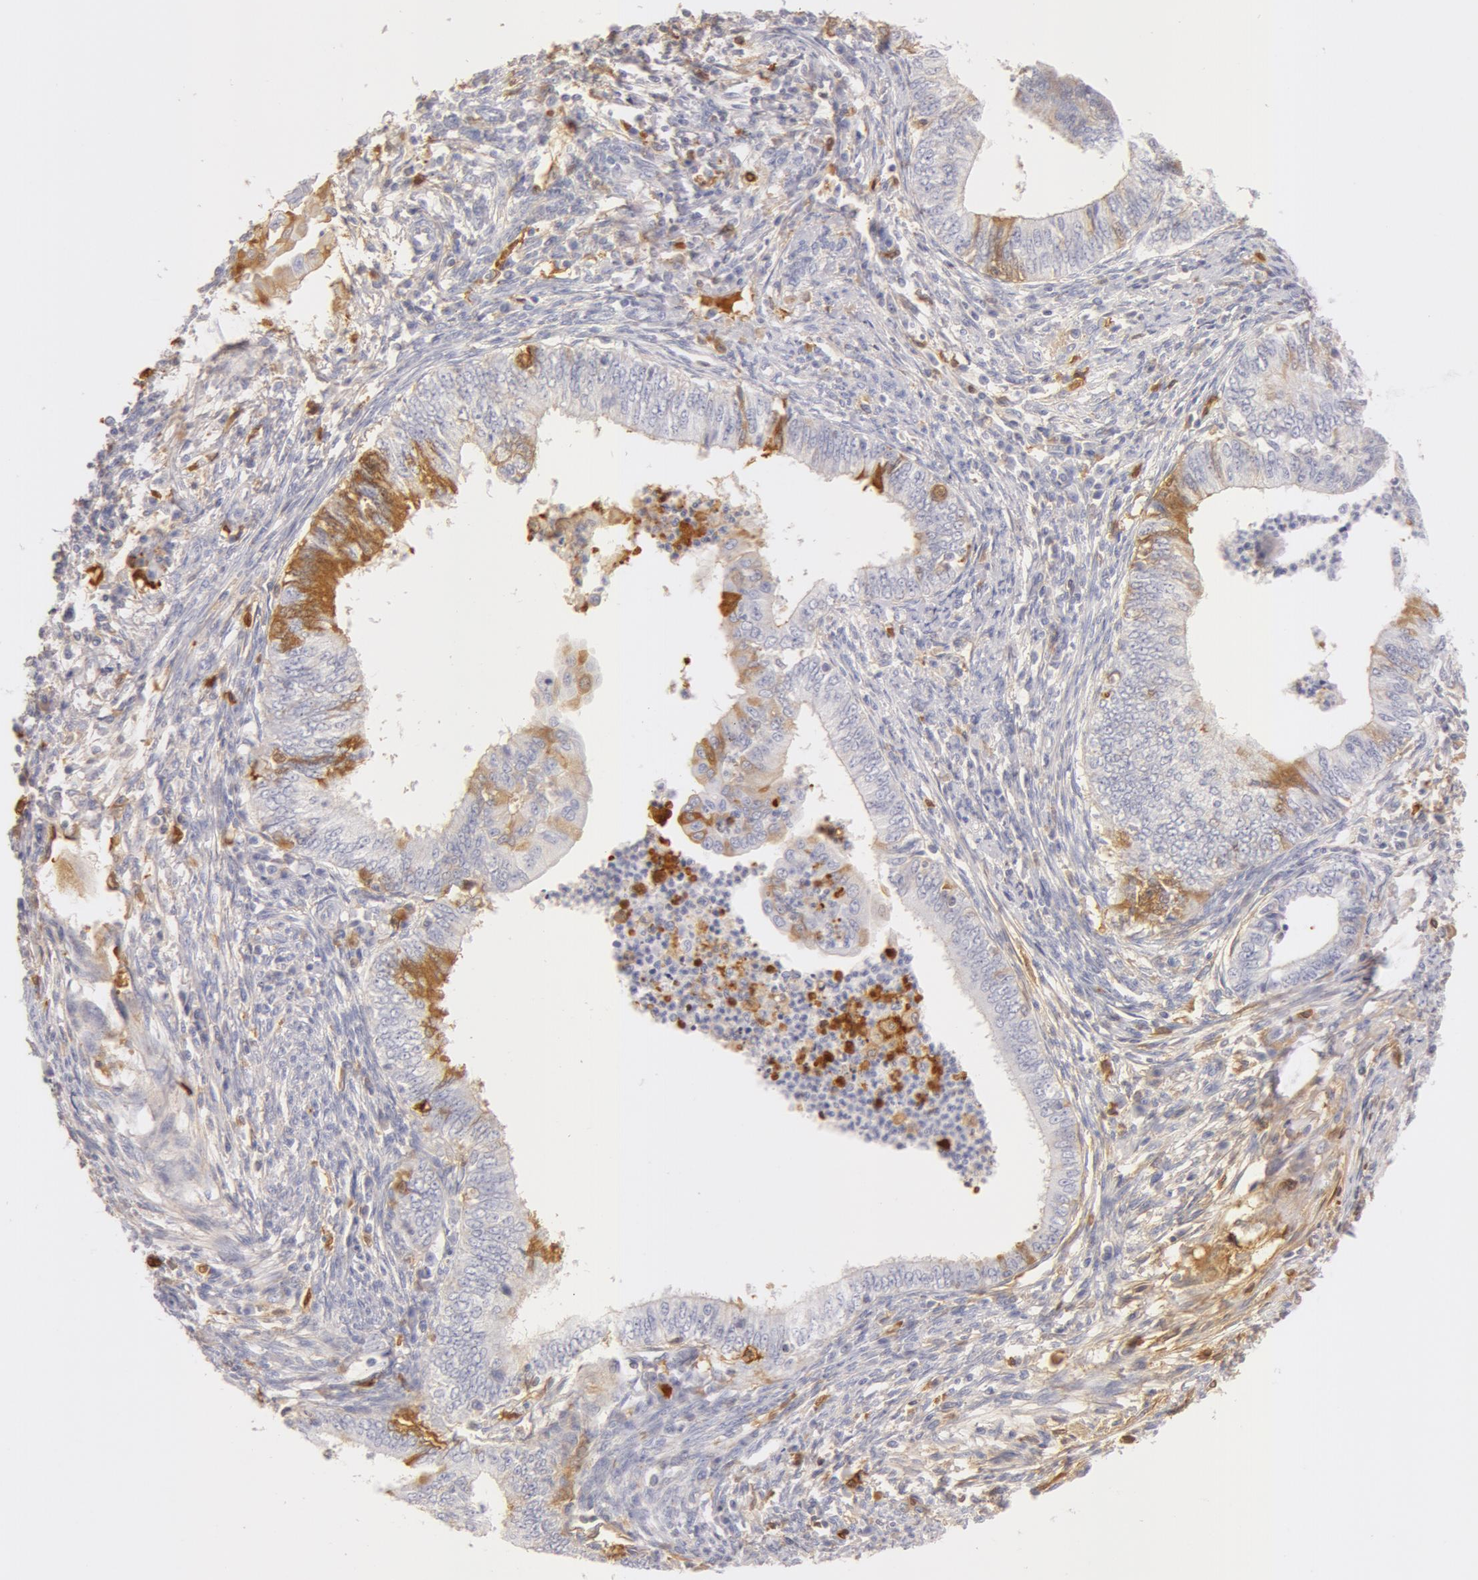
{"staining": {"intensity": "weak", "quantity": "<25%", "location": "cytoplasmic/membranous"}, "tissue": "endometrial cancer", "cell_type": "Tumor cells", "image_type": "cancer", "snomed": [{"axis": "morphology", "description": "Adenocarcinoma, NOS"}, {"axis": "topography", "description": "Endometrium"}], "caption": "Immunohistochemistry (IHC) histopathology image of endometrial cancer (adenocarcinoma) stained for a protein (brown), which demonstrates no expression in tumor cells. (Brightfield microscopy of DAB (3,3'-diaminobenzidine) IHC at high magnification).", "gene": "GC", "patient": {"sex": "female", "age": 66}}